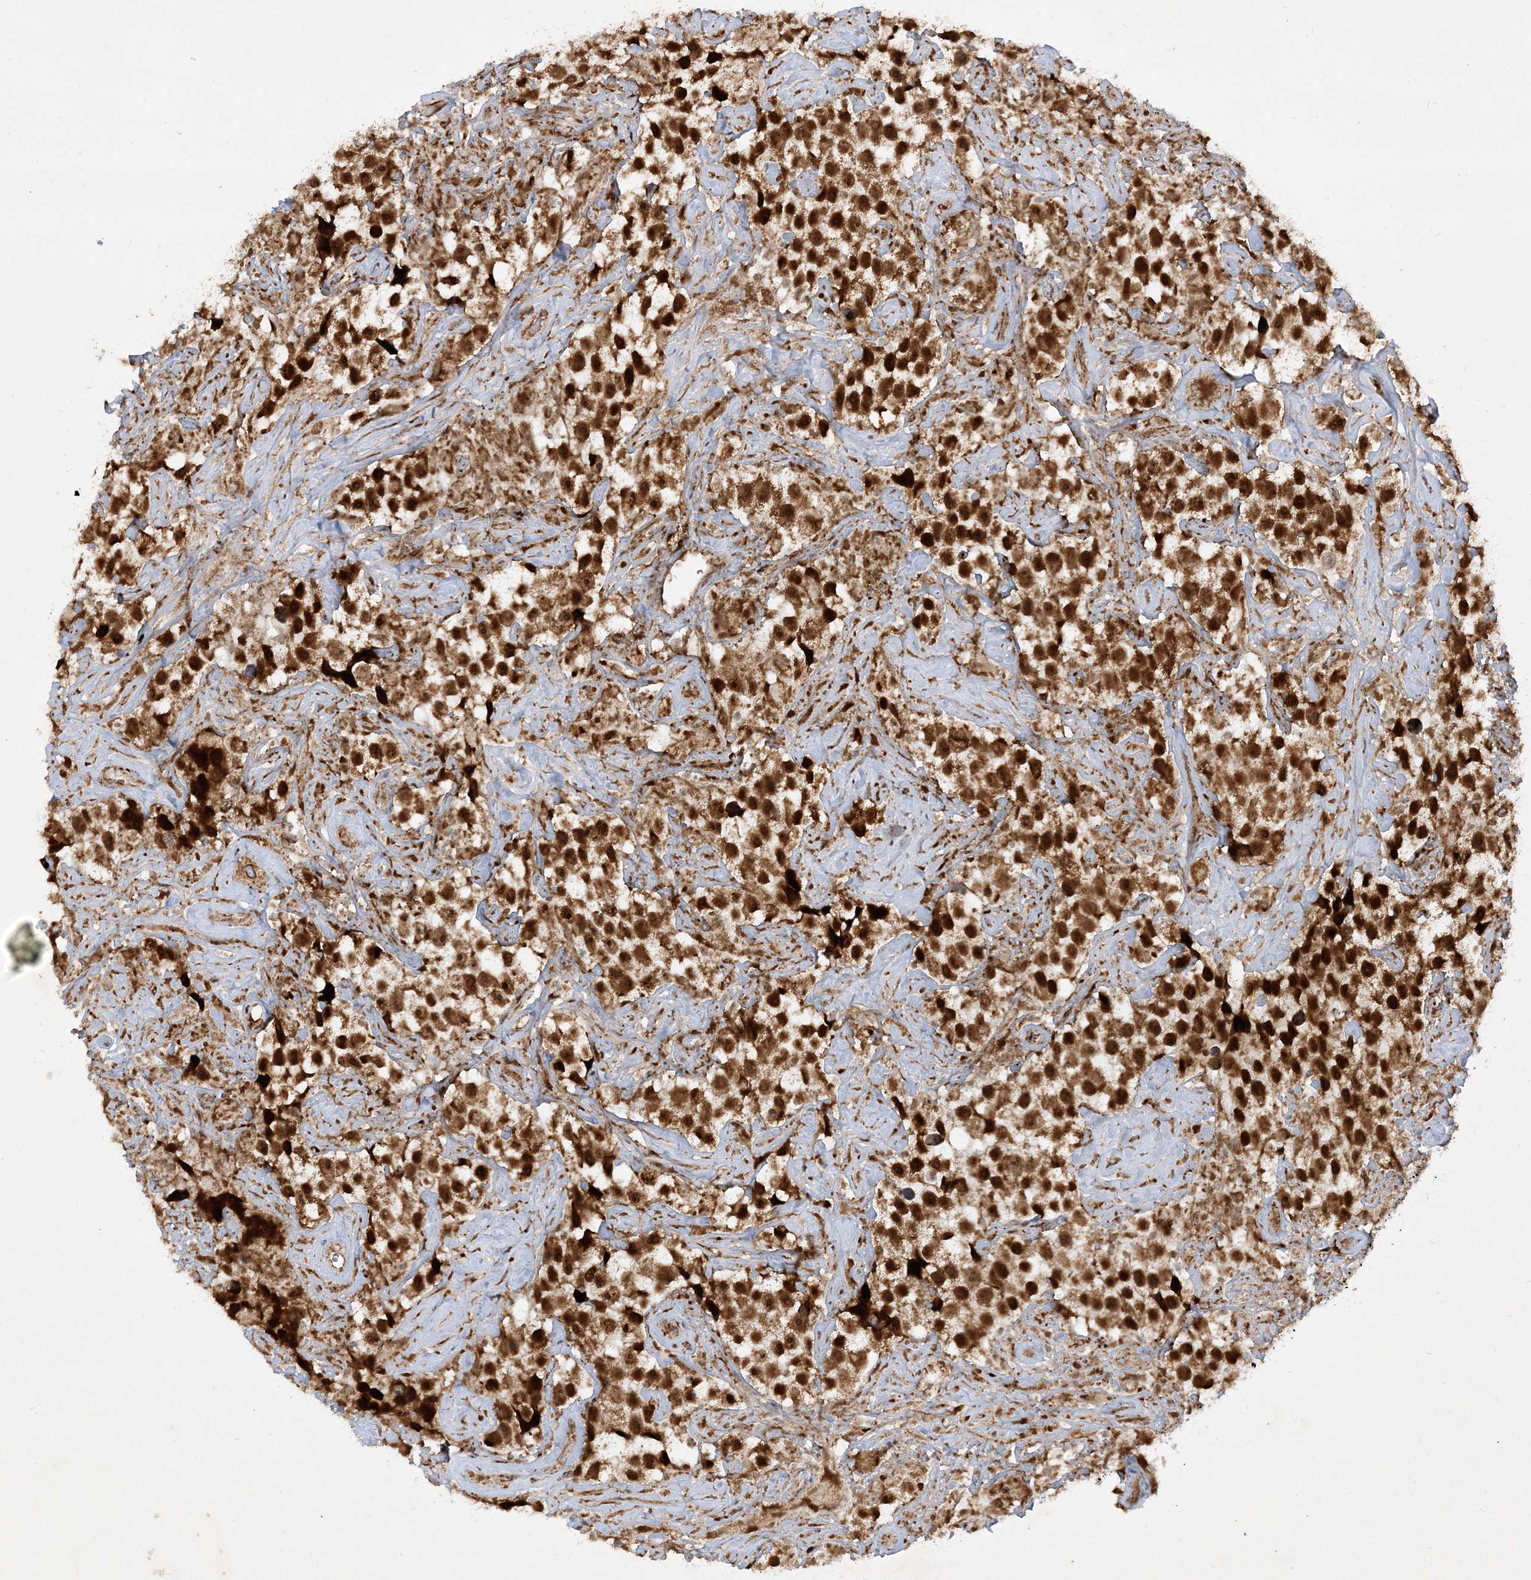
{"staining": {"intensity": "strong", "quantity": ">75%", "location": "cytoplasmic/membranous,nuclear"}, "tissue": "testis cancer", "cell_type": "Tumor cells", "image_type": "cancer", "snomed": [{"axis": "morphology", "description": "Seminoma, NOS"}, {"axis": "topography", "description": "Testis"}], "caption": "Protein expression analysis of human testis cancer (seminoma) reveals strong cytoplasmic/membranous and nuclear staining in approximately >75% of tumor cells.", "gene": "NDUFAF3", "patient": {"sex": "male", "age": 49}}